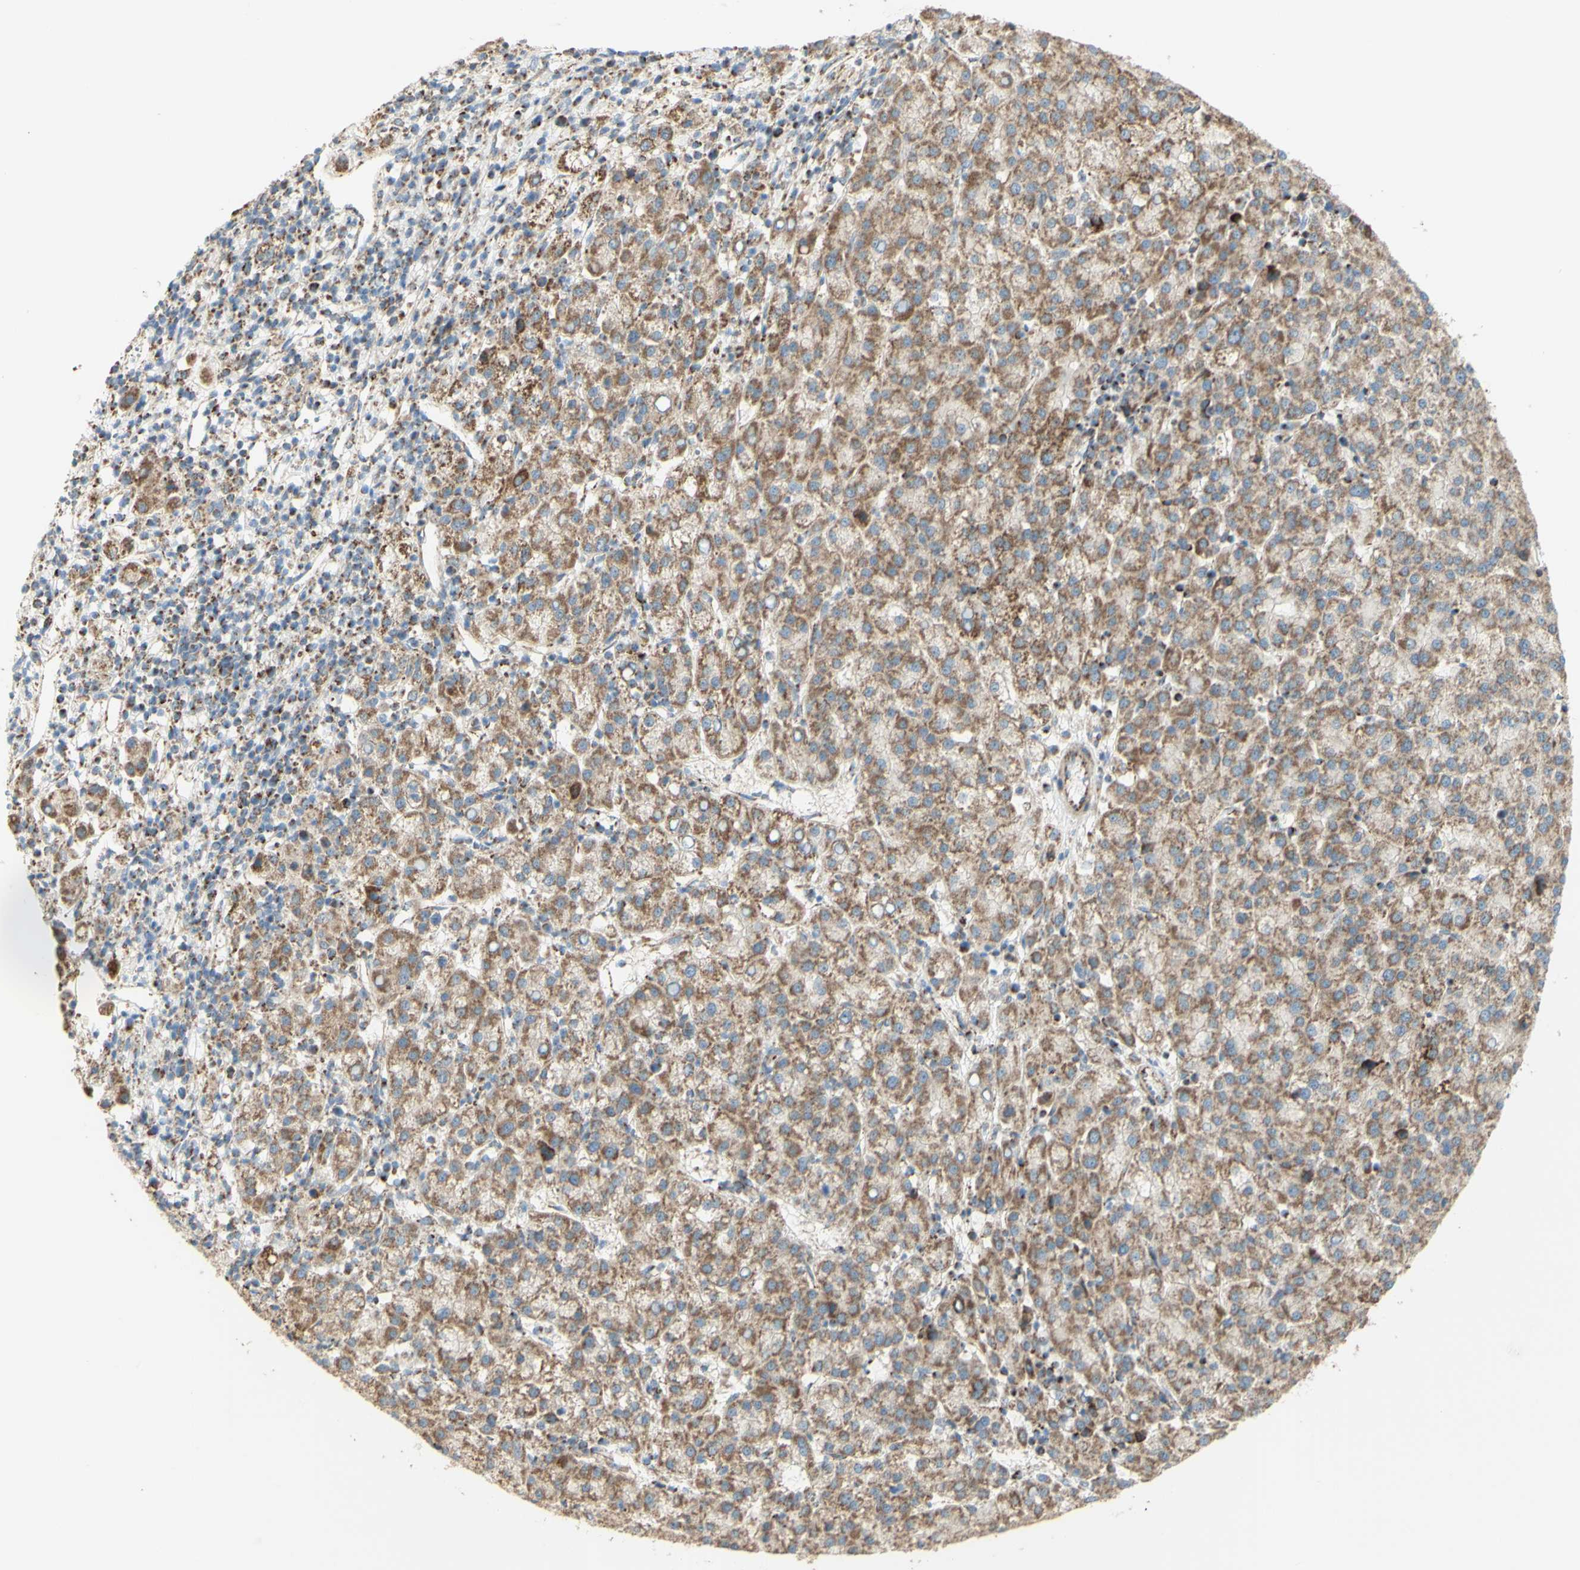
{"staining": {"intensity": "moderate", "quantity": ">75%", "location": "cytoplasmic/membranous"}, "tissue": "liver cancer", "cell_type": "Tumor cells", "image_type": "cancer", "snomed": [{"axis": "morphology", "description": "Carcinoma, Hepatocellular, NOS"}, {"axis": "topography", "description": "Liver"}], "caption": "An image of human liver cancer stained for a protein exhibits moderate cytoplasmic/membranous brown staining in tumor cells. (Stains: DAB in brown, nuclei in blue, Microscopy: brightfield microscopy at high magnification).", "gene": "LETM1", "patient": {"sex": "female", "age": 58}}